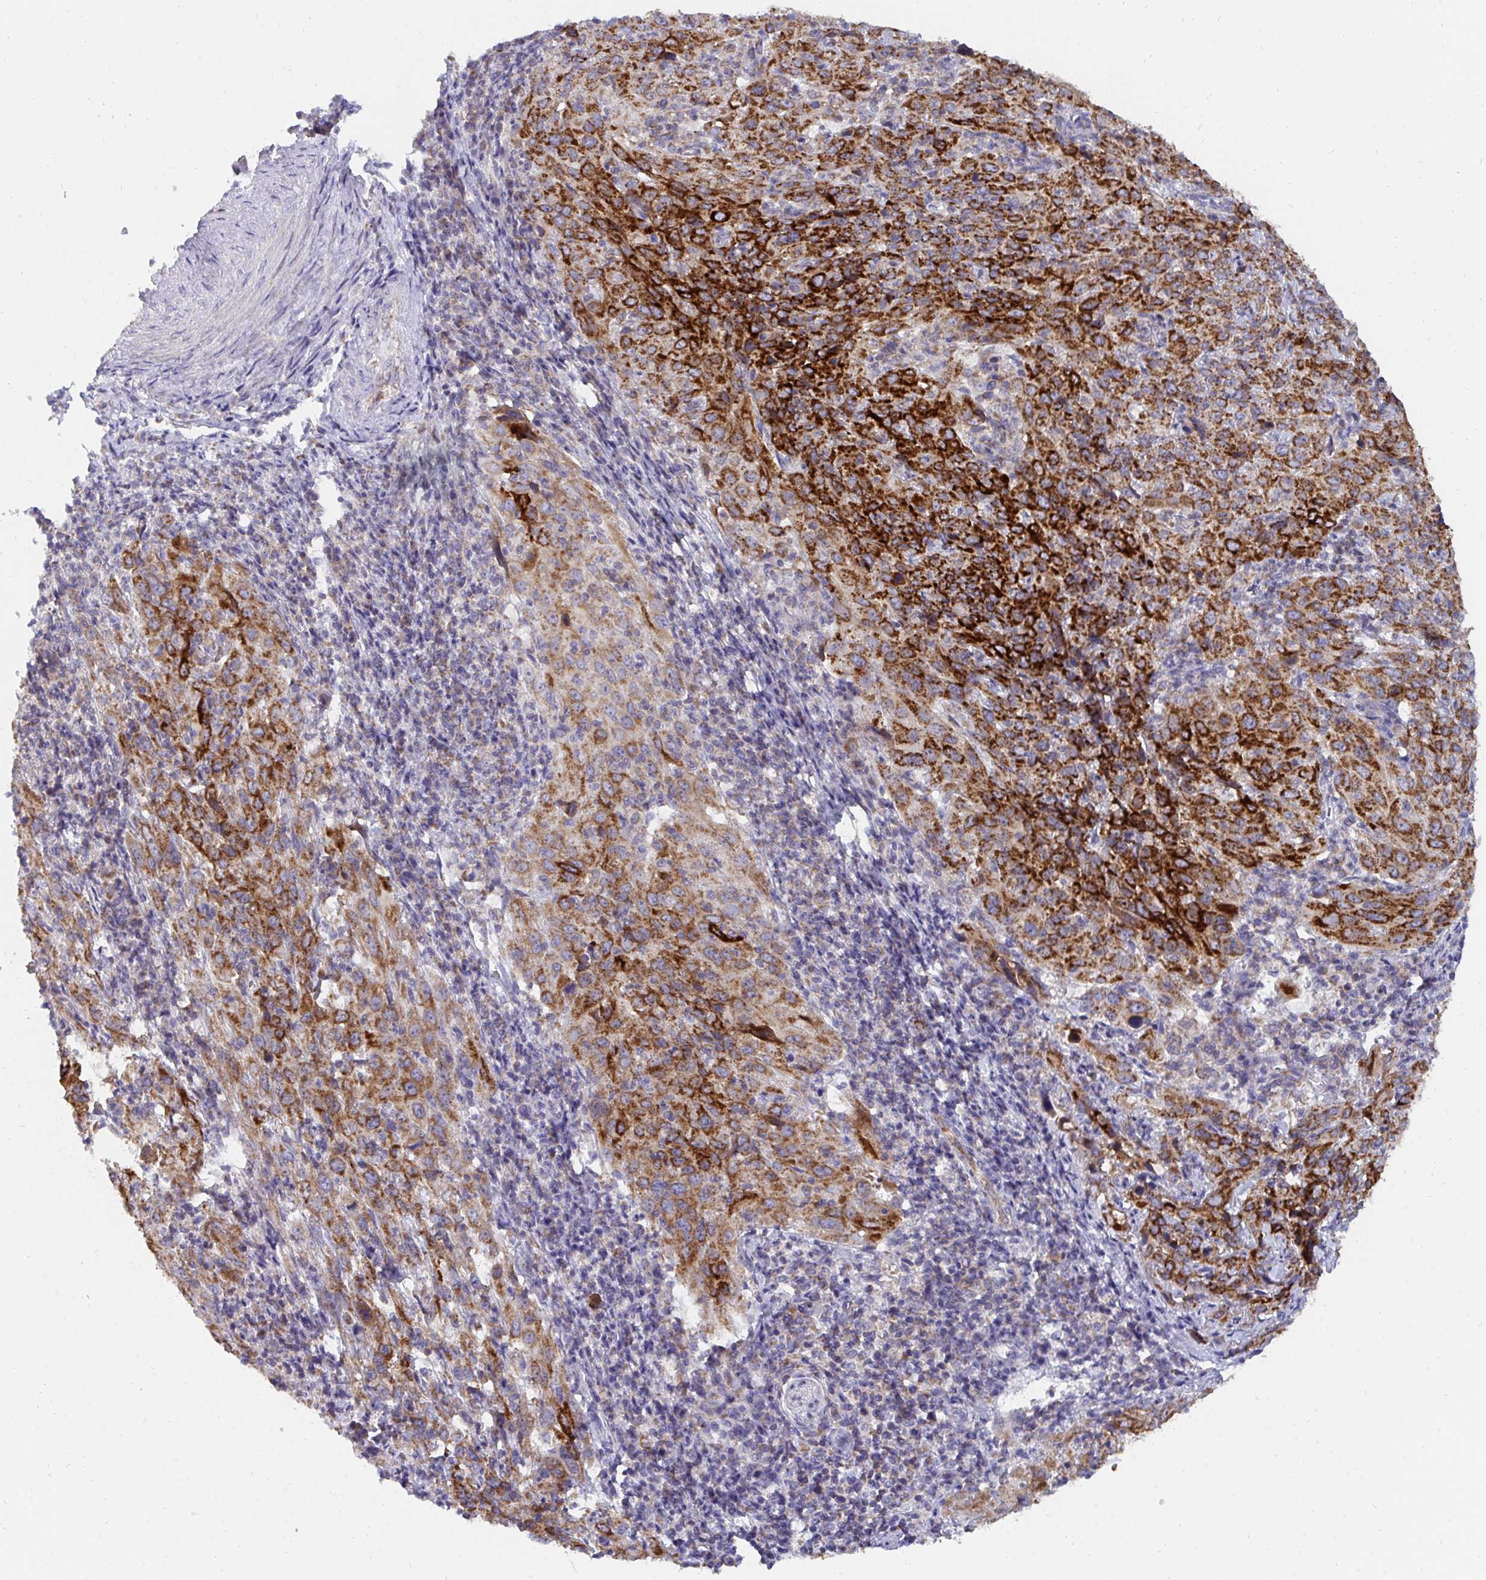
{"staining": {"intensity": "strong", "quantity": ">75%", "location": "cytoplasmic/membranous"}, "tissue": "cervical cancer", "cell_type": "Tumor cells", "image_type": "cancer", "snomed": [{"axis": "morphology", "description": "Squamous cell carcinoma, NOS"}, {"axis": "topography", "description": "Cervix"}], "caption": "Immunohistochemistry (IHC) photomicrograph of cervical cancer (squamous cell carcinoma) stained for a protein (brown), which exhibits high levels of strong cytoplasmic/membranous staining in about >75% of tumor cells.", "gene": "PC", "patient": {"sex": "female", "age": 51}}